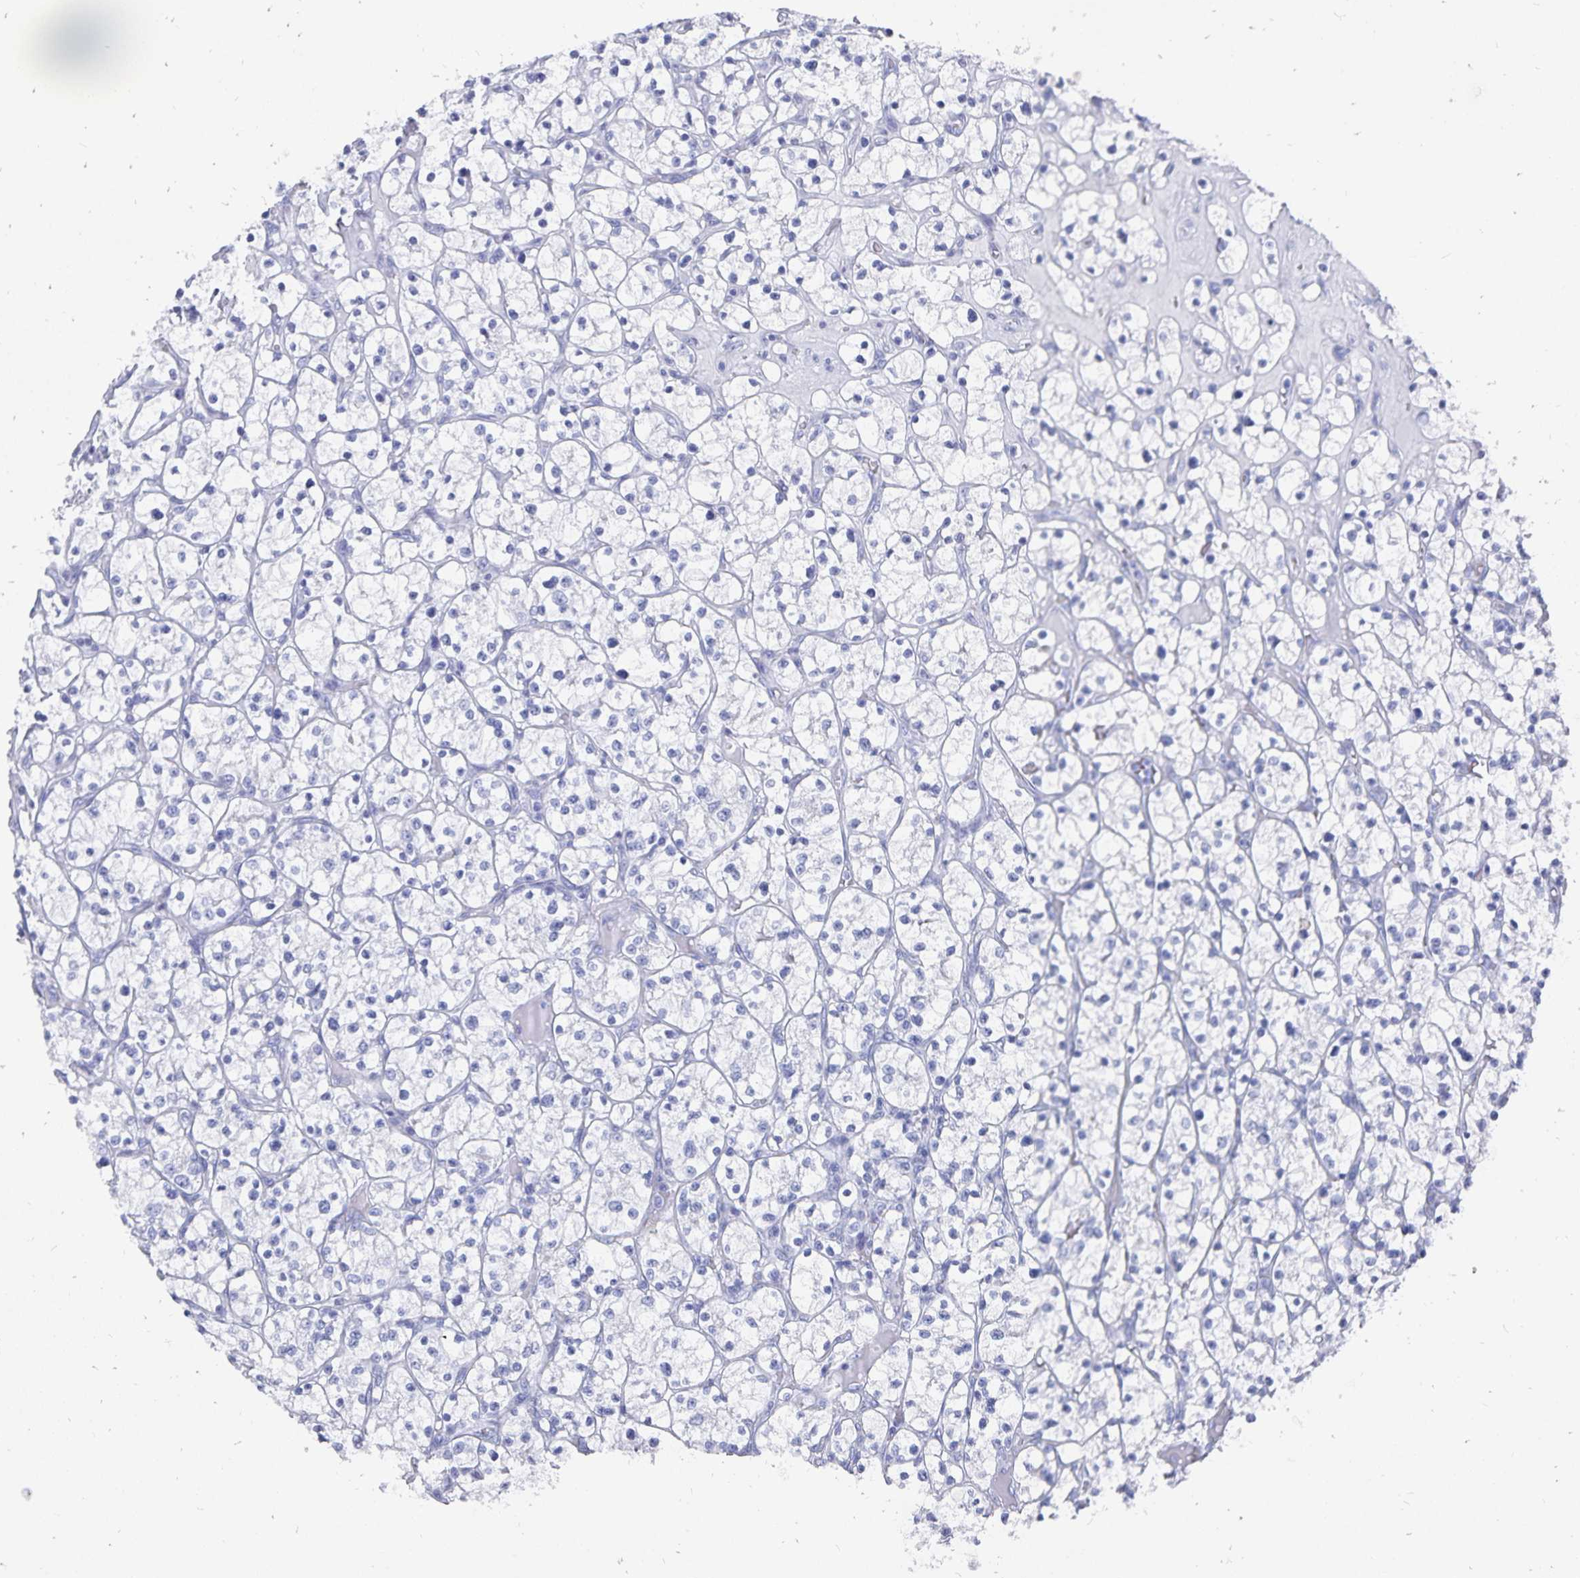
{"staining": {"intensity": "negative", "quantity": "none", "location": "none"}, "tissue": "renal cancer", "cell_type": "Tumor cells", "image_type": "cancer", "snomed": [{"axis": "morphology", "description": "Adenocarcinoma, NOS"}, {"axis": "topography", "description": "Kidney"}], "caption": "The IHC micrograph has no significant positivity in tumor cells of adenocarcinoma (renal) tissue.", "gene": "ADH1A", "patient": {"sex": "female", "age": 64}}